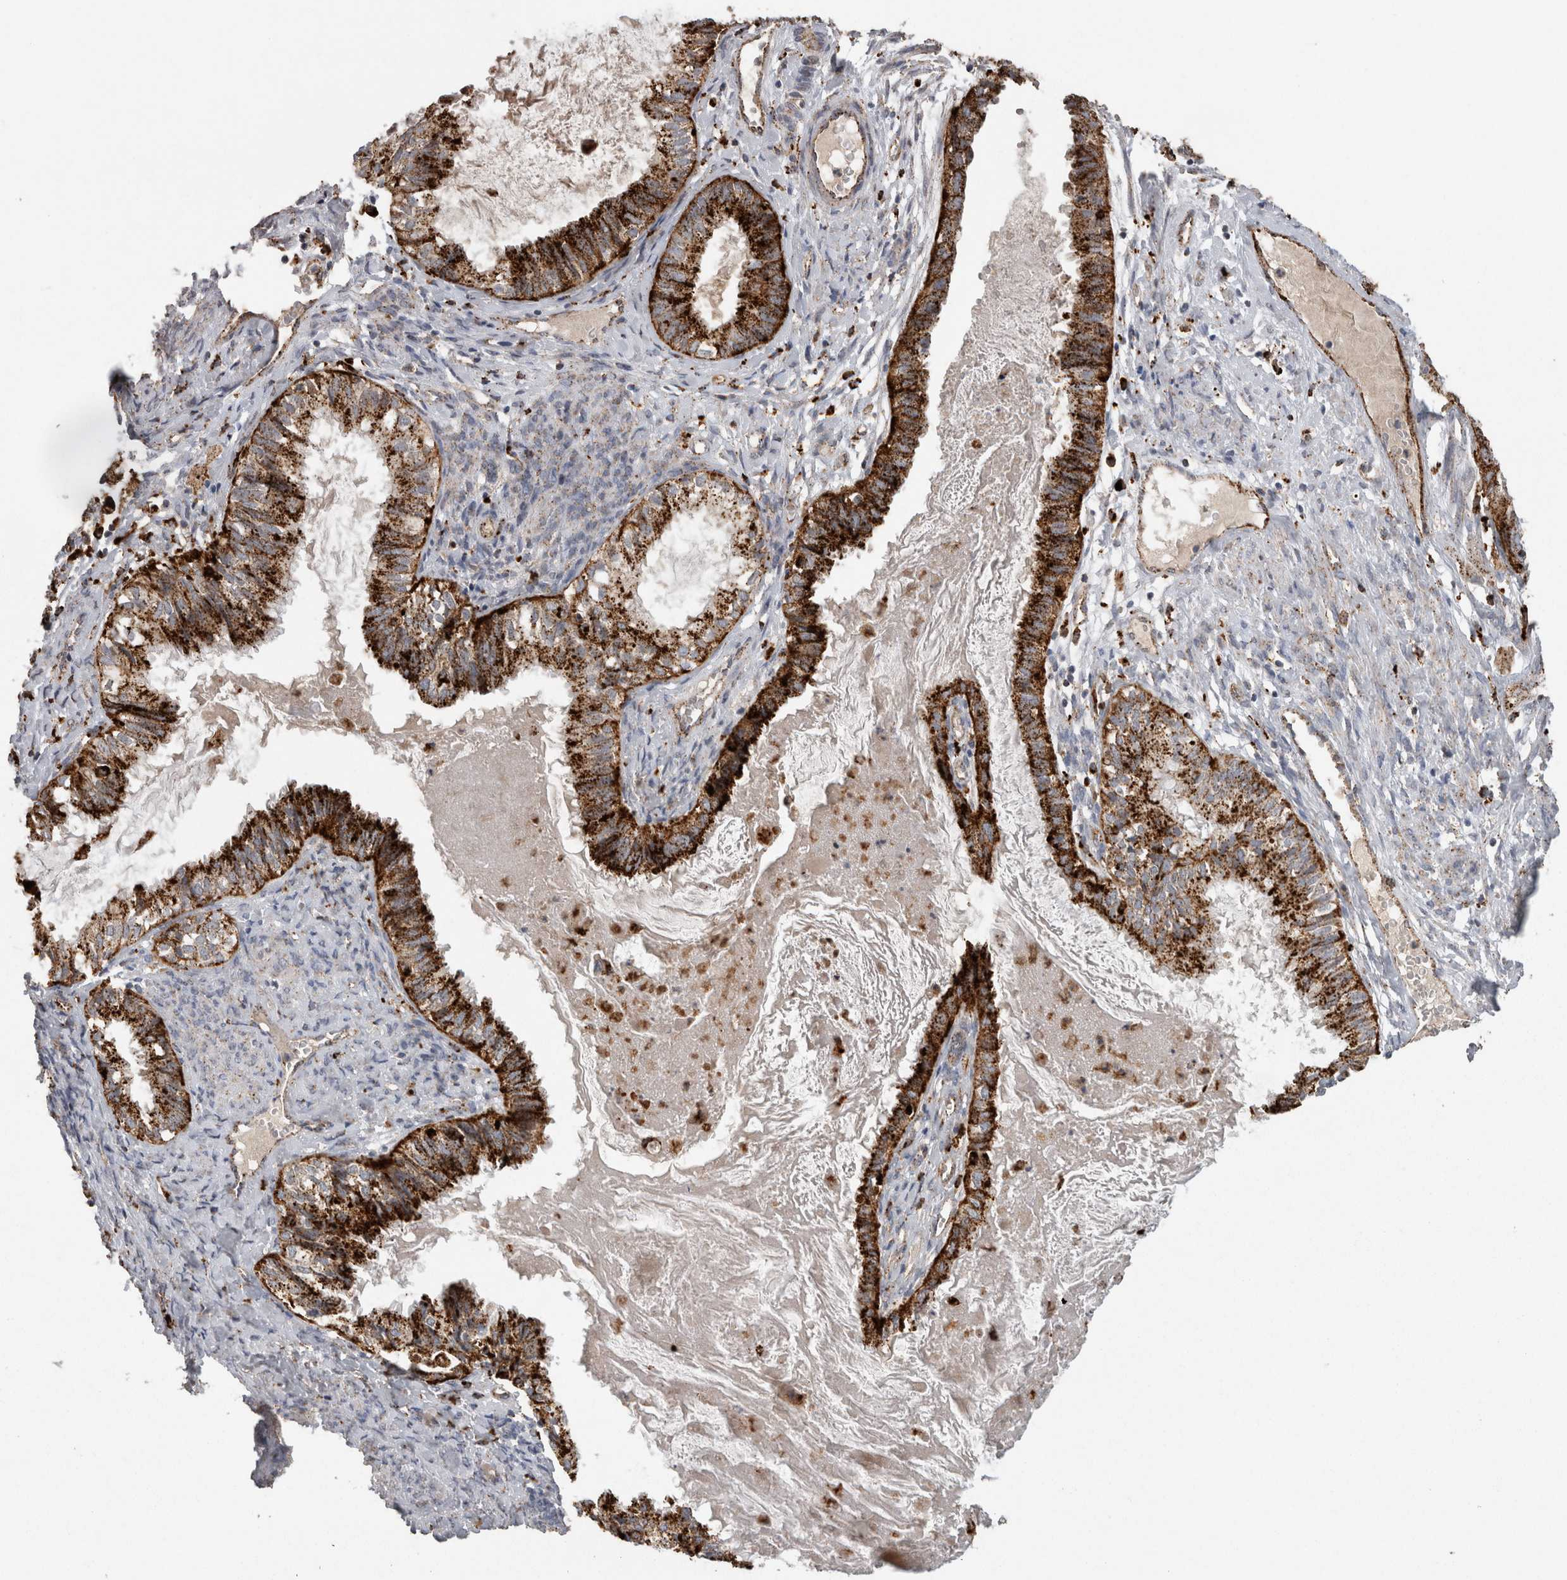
{"staining": {"intensity": "strong", "quantity": ">75%", "location": "cytoplasmic/membranous"}, "tissue": "cervical cancer", "cell_type": "Tumor cells", "image_type": "cancer", "snomed": [{"axis": "morphology", "description": "Normal tissue, NOS"}, {"axis": "morphology", "description": "Adenocarcinoma, NOS"}, {"axis": "topography", "description": "Cervix"}, {"axis": "topography", "description": "Endometrium"}], "caption": "Immunohistochemical staining of human cervical adenocarcinoma exhibits high levels of strong cytoplasmic/membranous protein expression in approximately >75% of tumor cells. (DAB (3,3'-diaminobenzidine) IHC with brightfield microscopy, high magnification).", "gene": "CTSZ", "patient": {"sex": "female", "age": 86}}